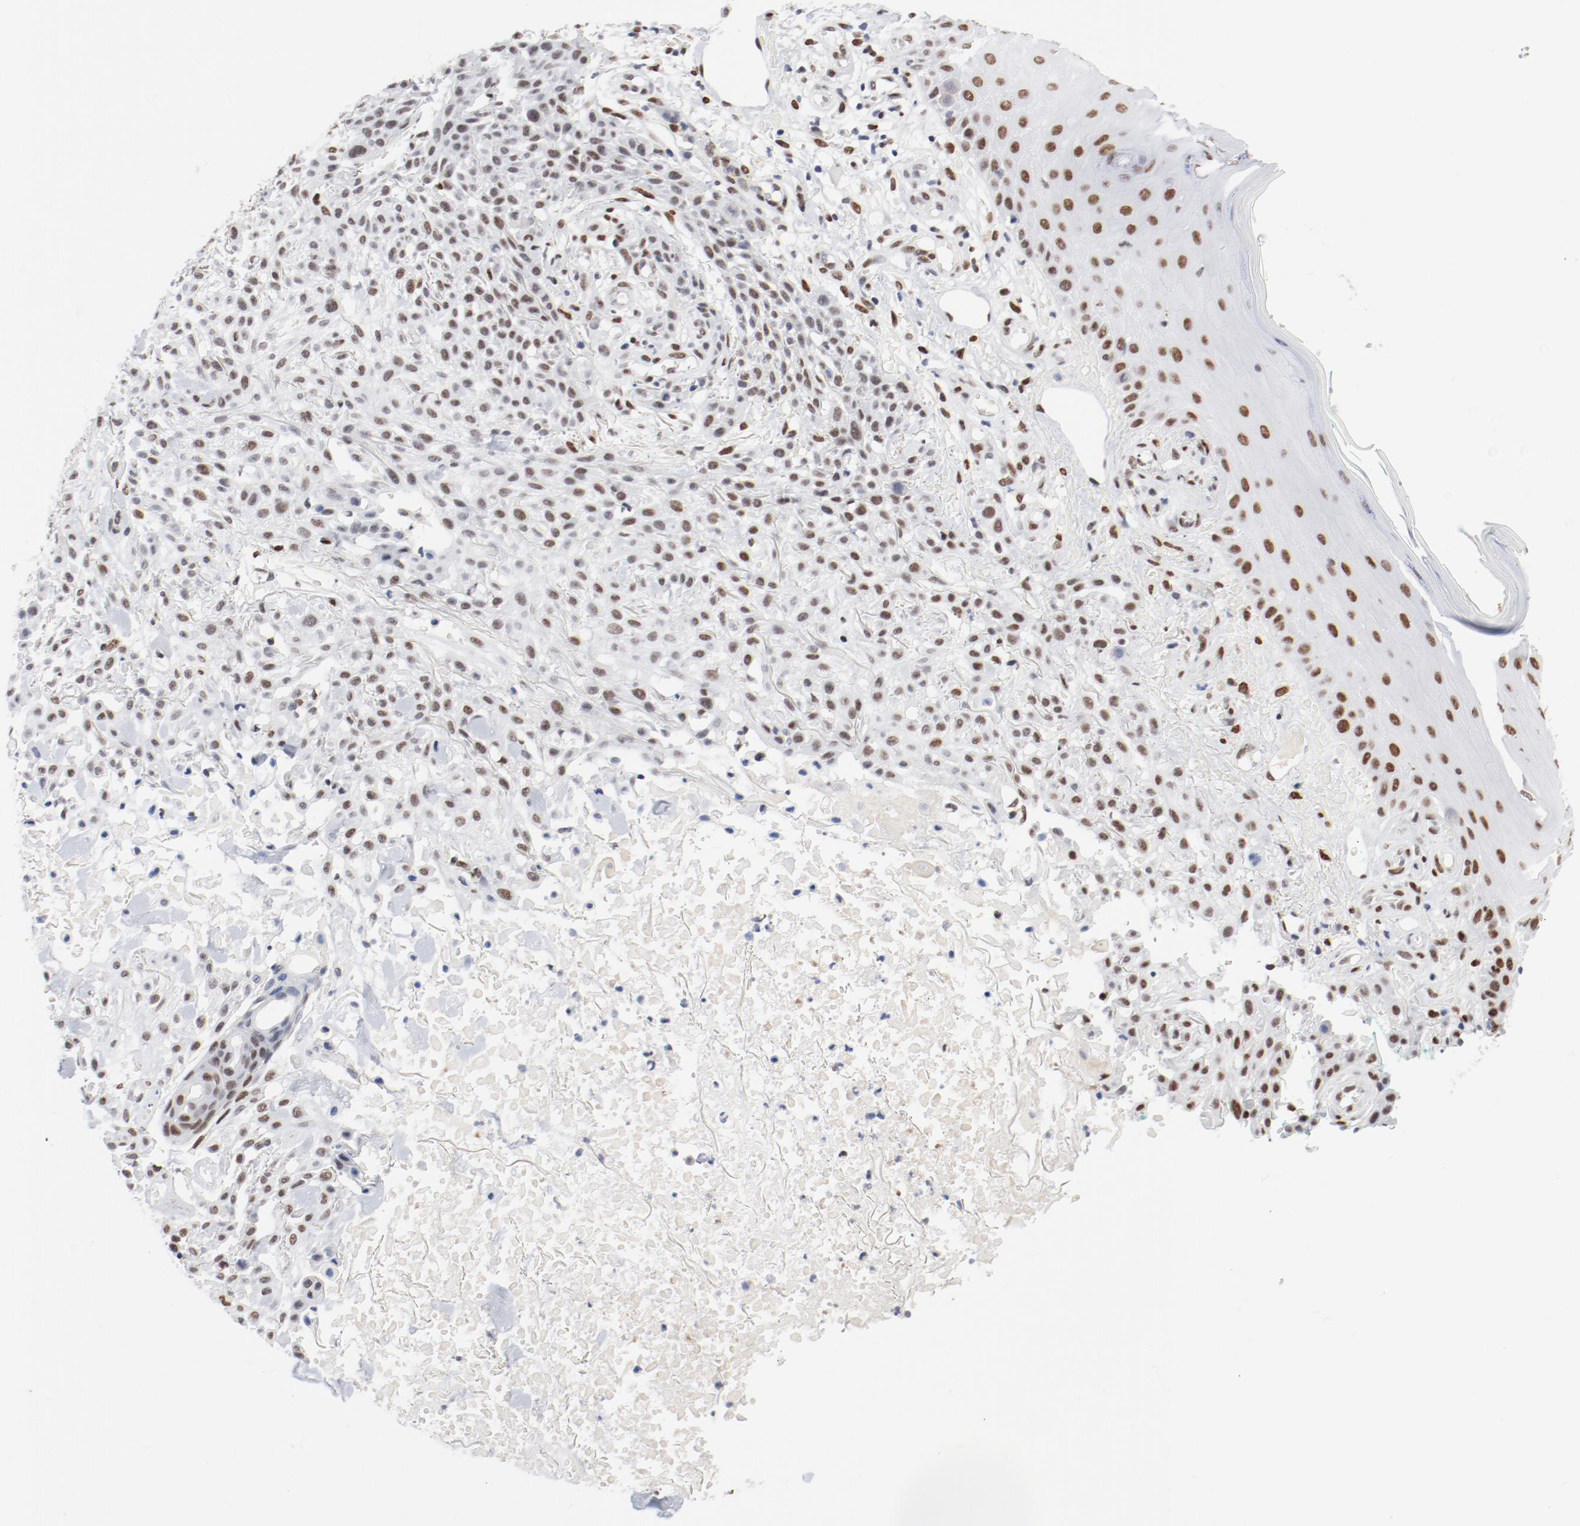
{"staining": {"intensity": "moderate", "quantity": ">75%", "location": "nuclear"}, "tissue": "skin cancer", "cell_type": "Tumor cells", "image_type": "cancer", "snomed": [{"axis": "morphology", "description": "Squamous cell carcinoma, NOS"}, {"axis": "topography", "description": "Skin"}], "caption": "Protein expression analysis of skin cancer demonstrates moderate nuclear staining in approximately >75% of tumor cells.", "gene": "ARNT", "patient": {"sex": "female", "age": 42}}